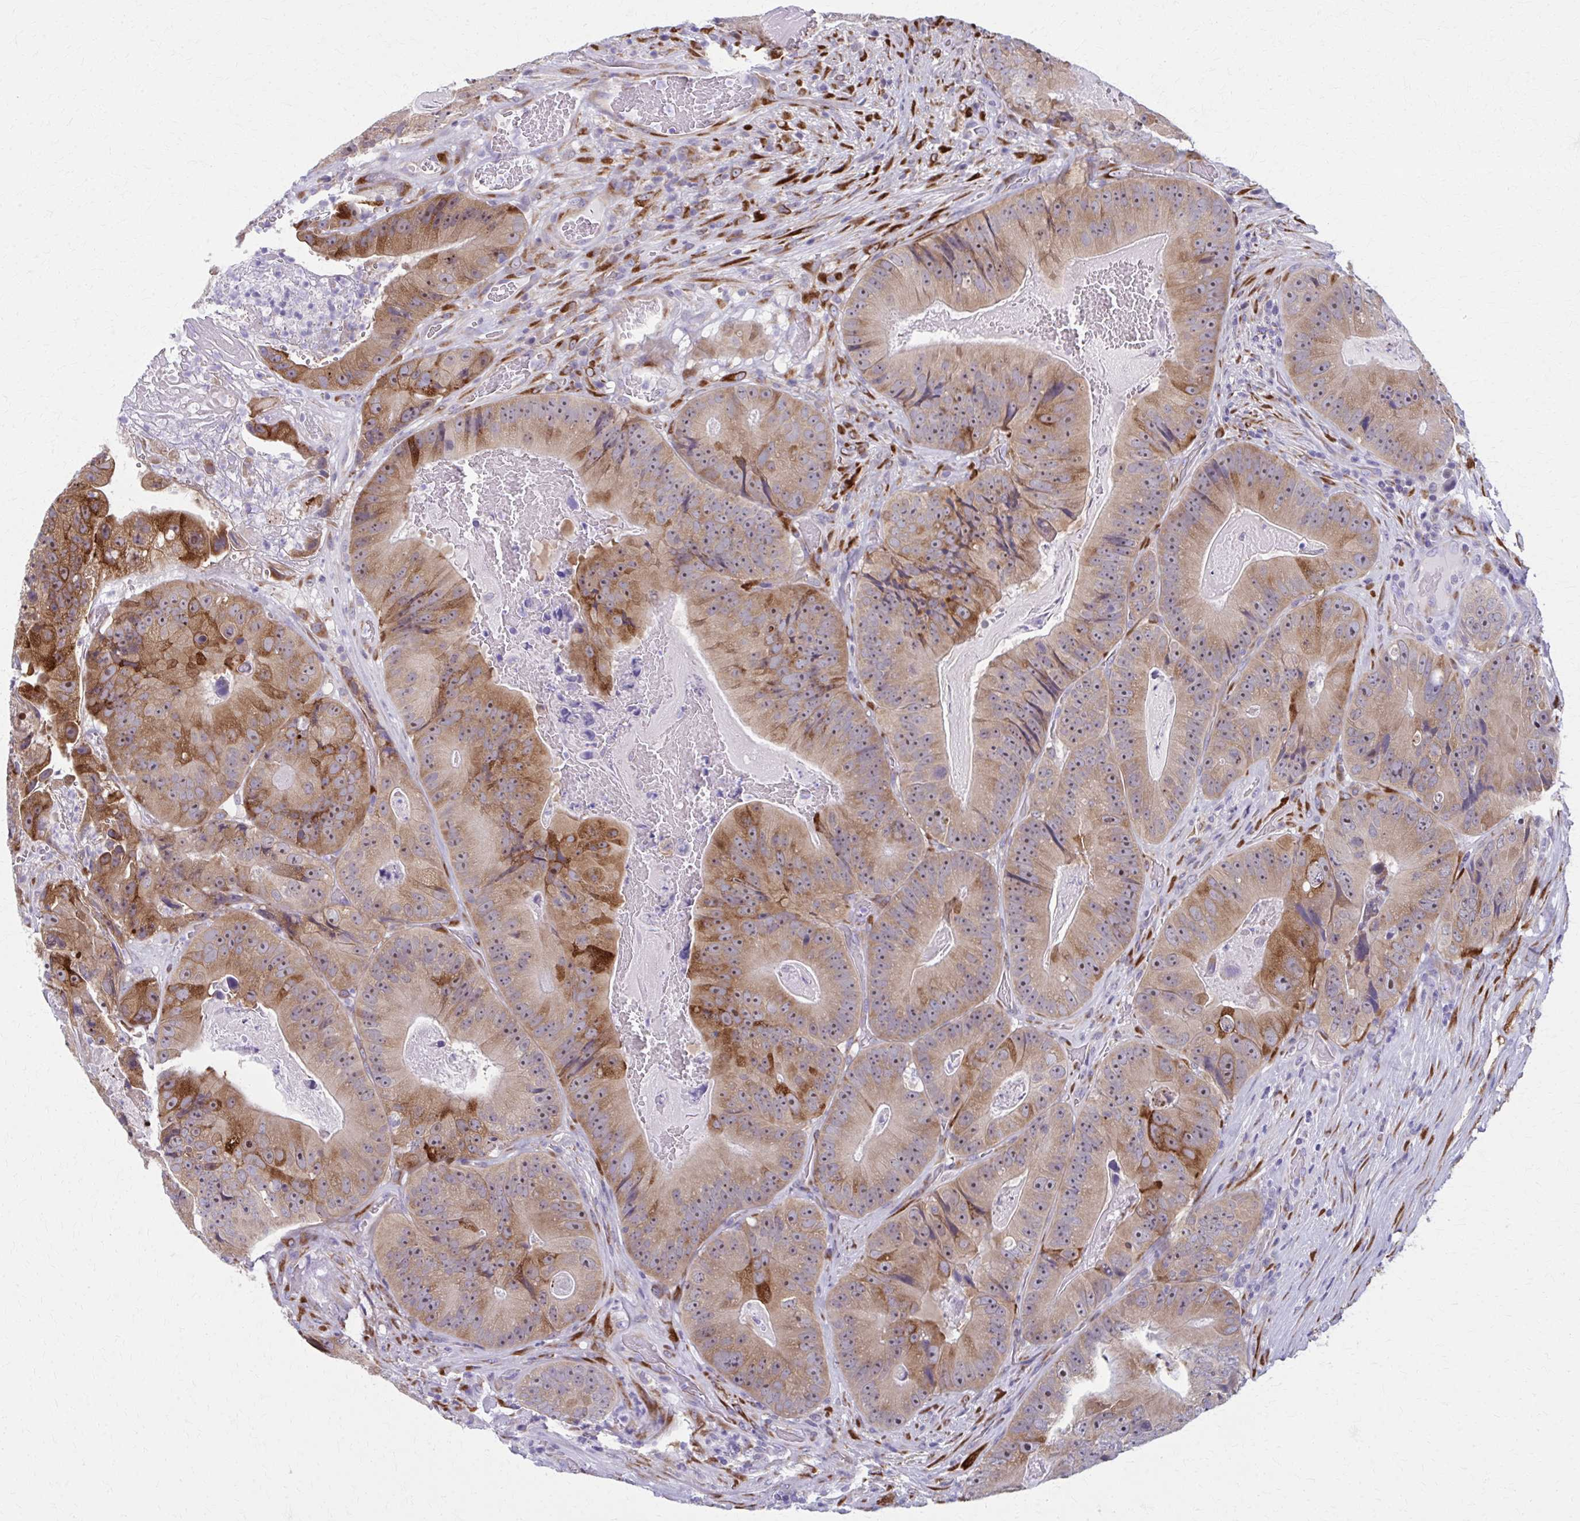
{"staining": {"intensity": "moderate", "quantity": ">75%", "location": "cytoplasmic/membranous,nuclear"}, "tissue": "colorectal cancer", "cell_type": "Tumor cells", "image_type": "cancer", "snomed": [{"axis": "morphology", "description": "Adenocarcinoma, NOS"}, {"axis": "topography", "description": "Colon"}], "caption": "Protein staining by immunohistochemistry exhibits moderate cytoplasmic/membranous and nuclear staining in about >75% of tumor cells in colorectal cancer (adenocarcinoma).", "gene": "SPATS2L", "patient": {"sex": "female", "age": 86}}